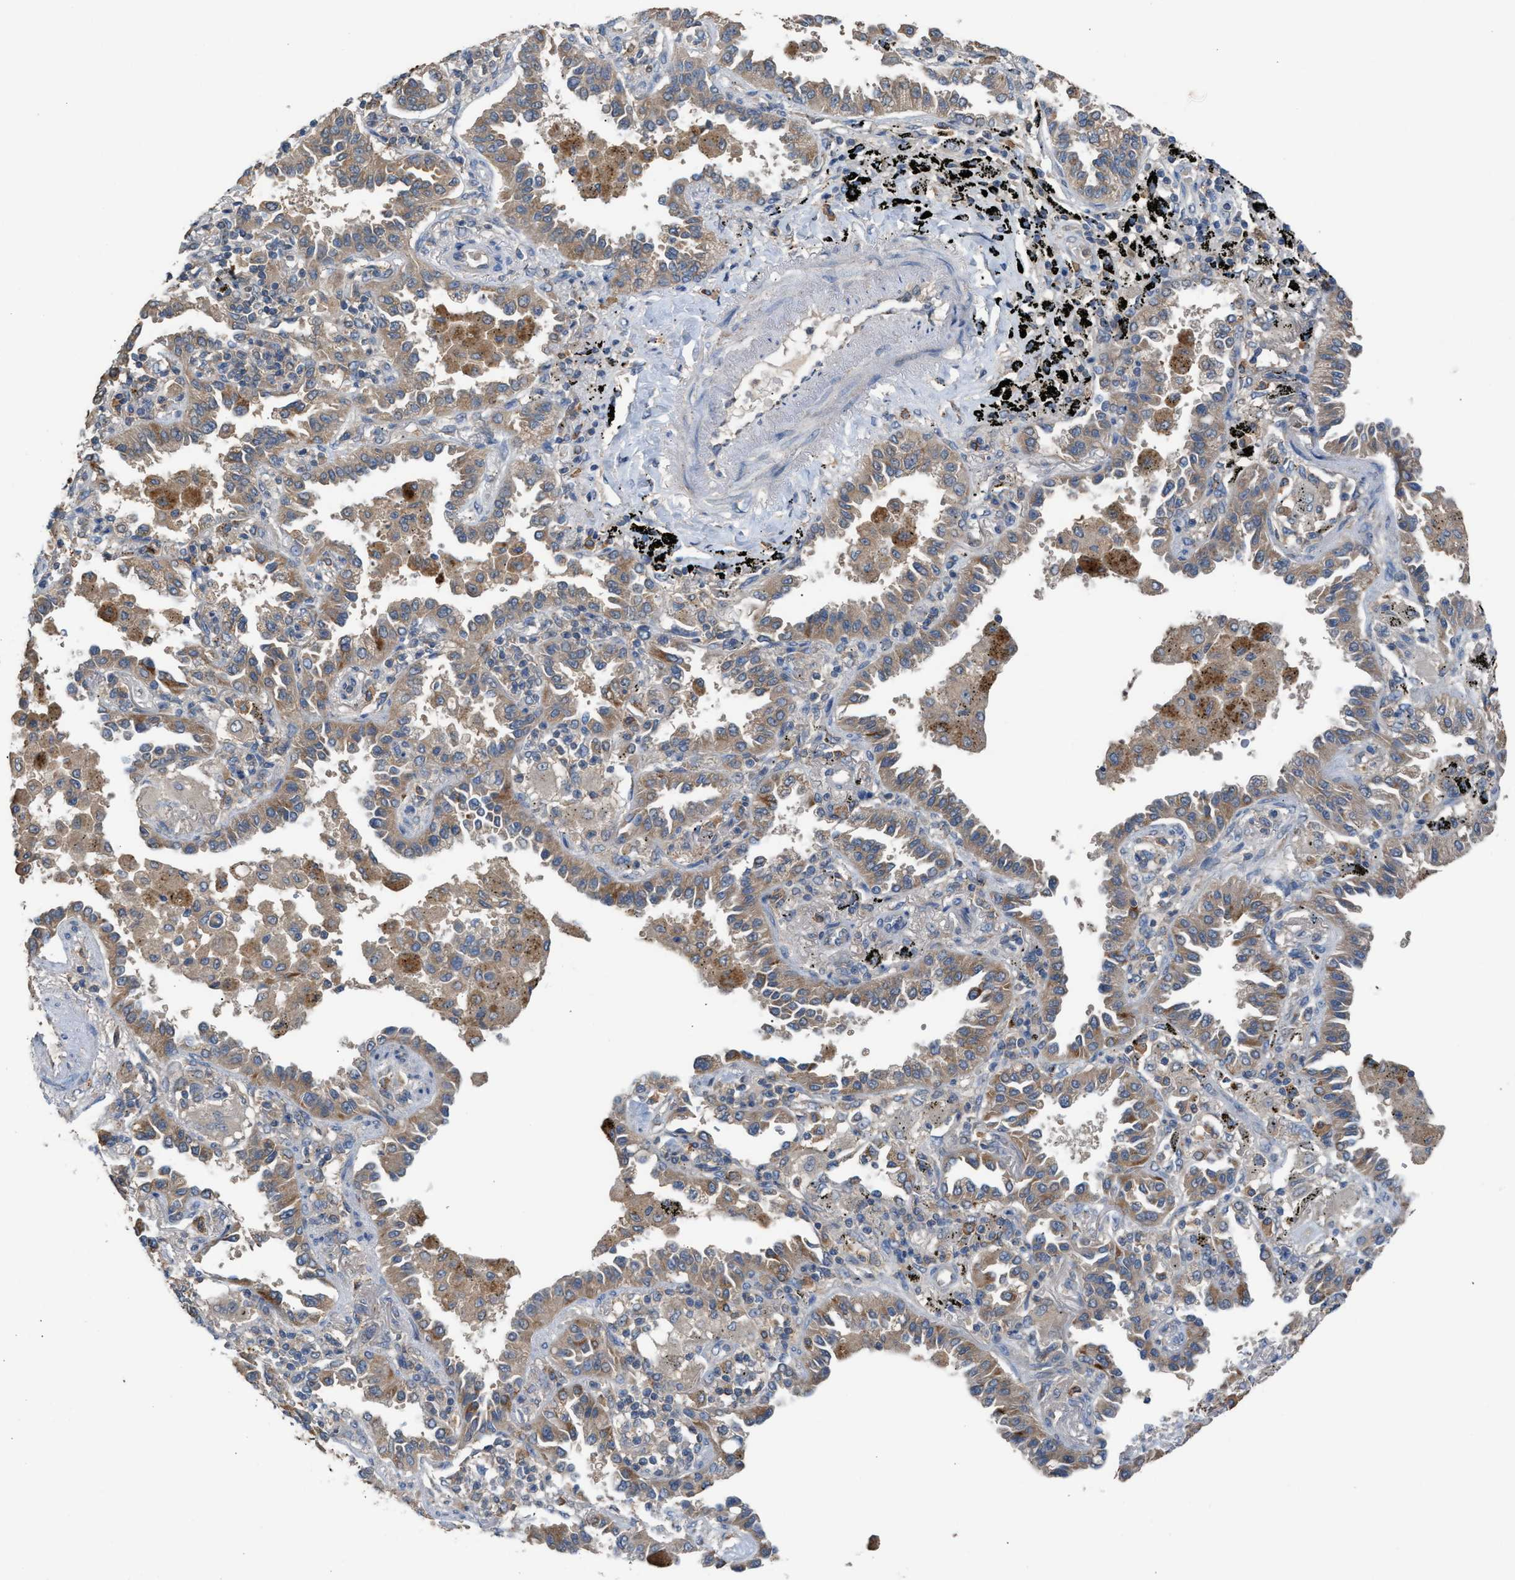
{"staining": {"intensity": "weak", "quantity": ">75%", "location": "cytoplasmic/membranous"}, "tissue": "lung cancer", "cell_type": "Tumor cells", "image_type": "cancer", "snomed": [{"axis": "morphology", "description": "Normal tissue, NOS"}, {"axis": "morphology", "description": "Adenocarcinoma, NOS"}, {"axis": "topography", "description": "Lung"}], "caption": "Weak cytoplasmic/membranous staining is seen in about >75% of tumor cells in lung adenocarcinoma. The protein is stained brown, and the nuclei are stained in blue (DAB (3,3'-diaminobenzidine) IHC with brightfield microscopy, high magnification).", "gene": "TPK1", "patient": {"sex": "male", "age": 59}}